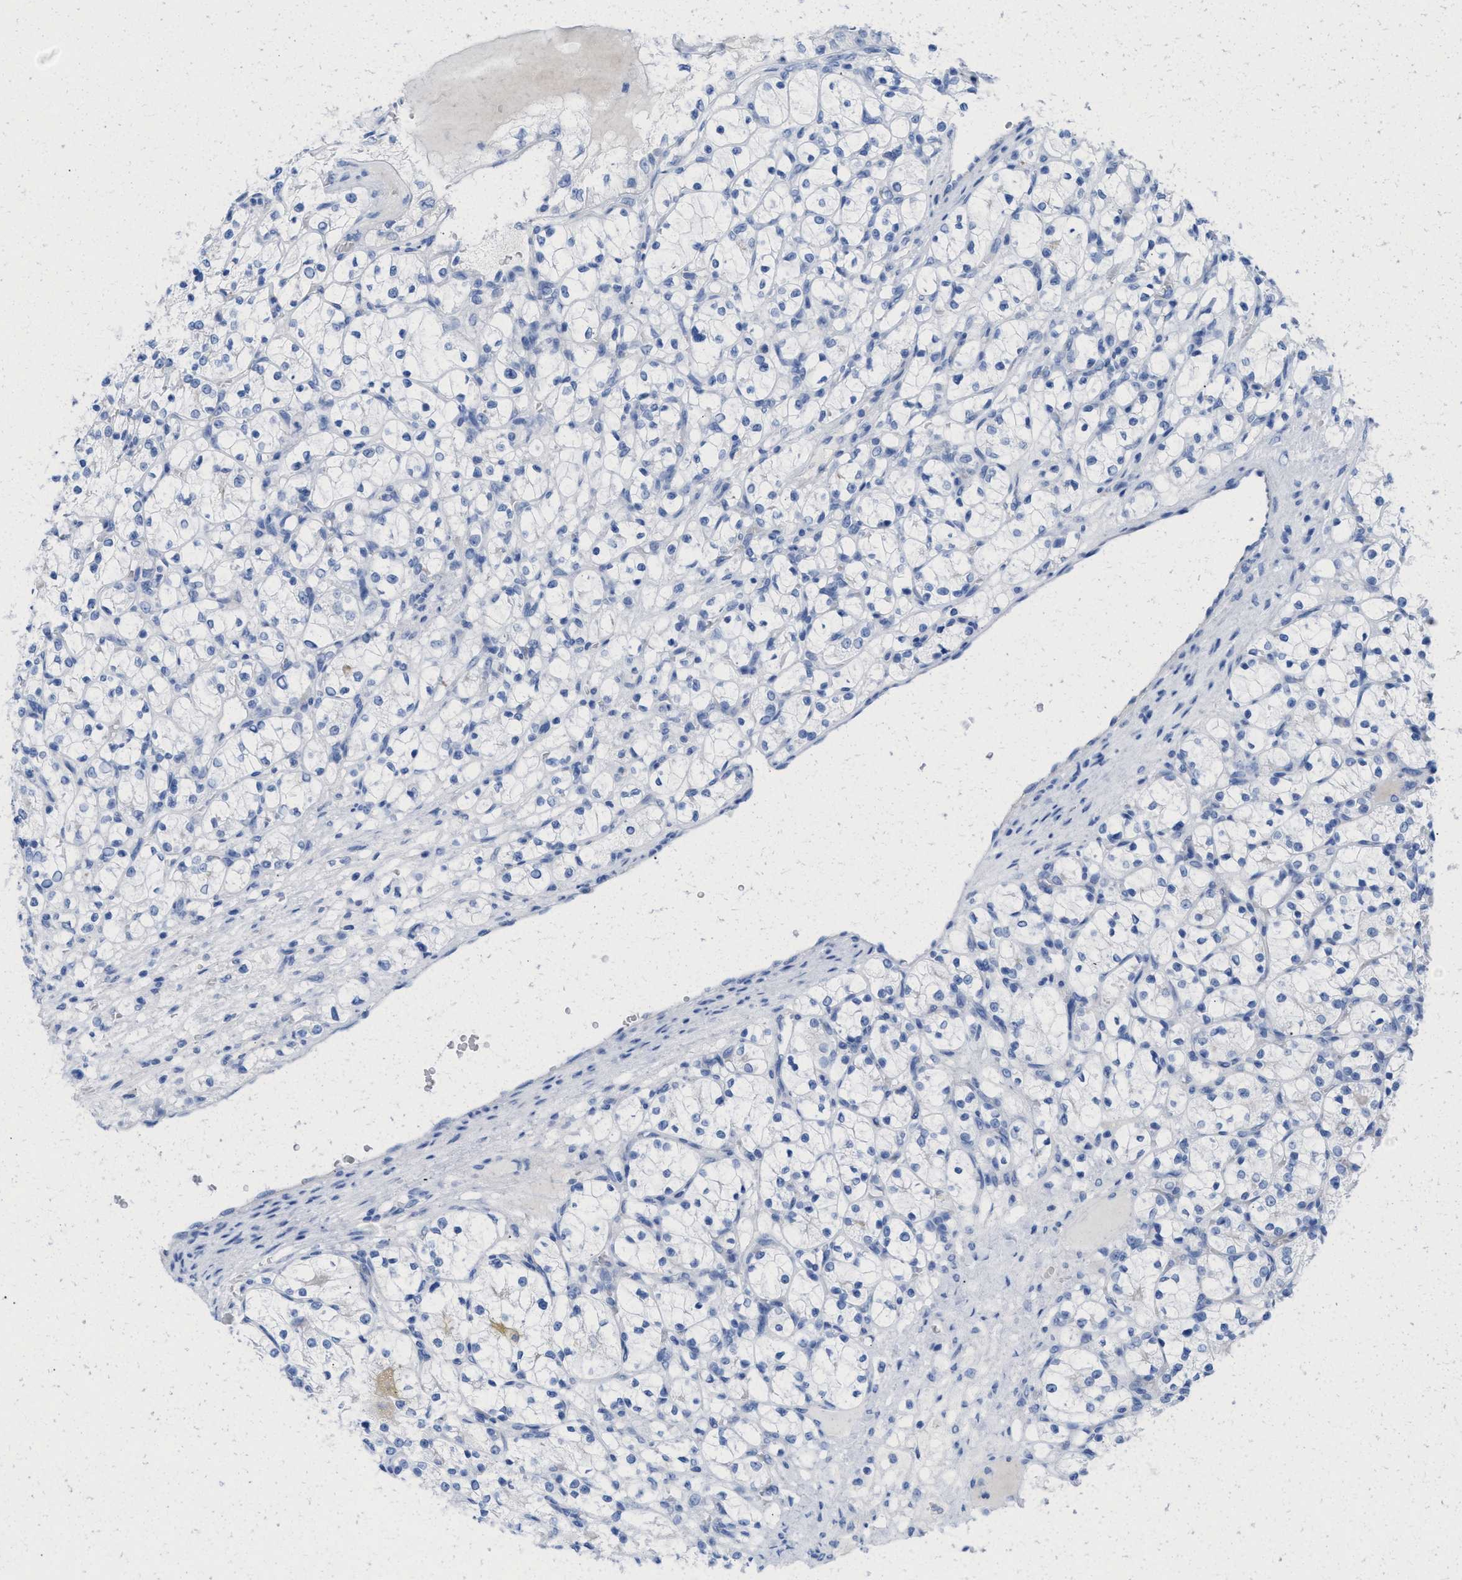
{"staining": {"intensity": "negative", "quantity": "none", "location": "none"}, "tissue": "renal cancer", "cell_type": "Tumor cells", "image_type": "cancer", "snomed": [{"axis": "morphology", "description": "Adenocarcinoma, NOS"}, {"axis": "topography", "description": "Kidney"}], "caption": "Tumor cells show no significant positivity in renal cancer. (Brightfield microscopy of DAB immunohistochemistry (IHC) at high magnification).", "gene": "ANKFN1", "patient": {"sex": "female", "age": 69}}